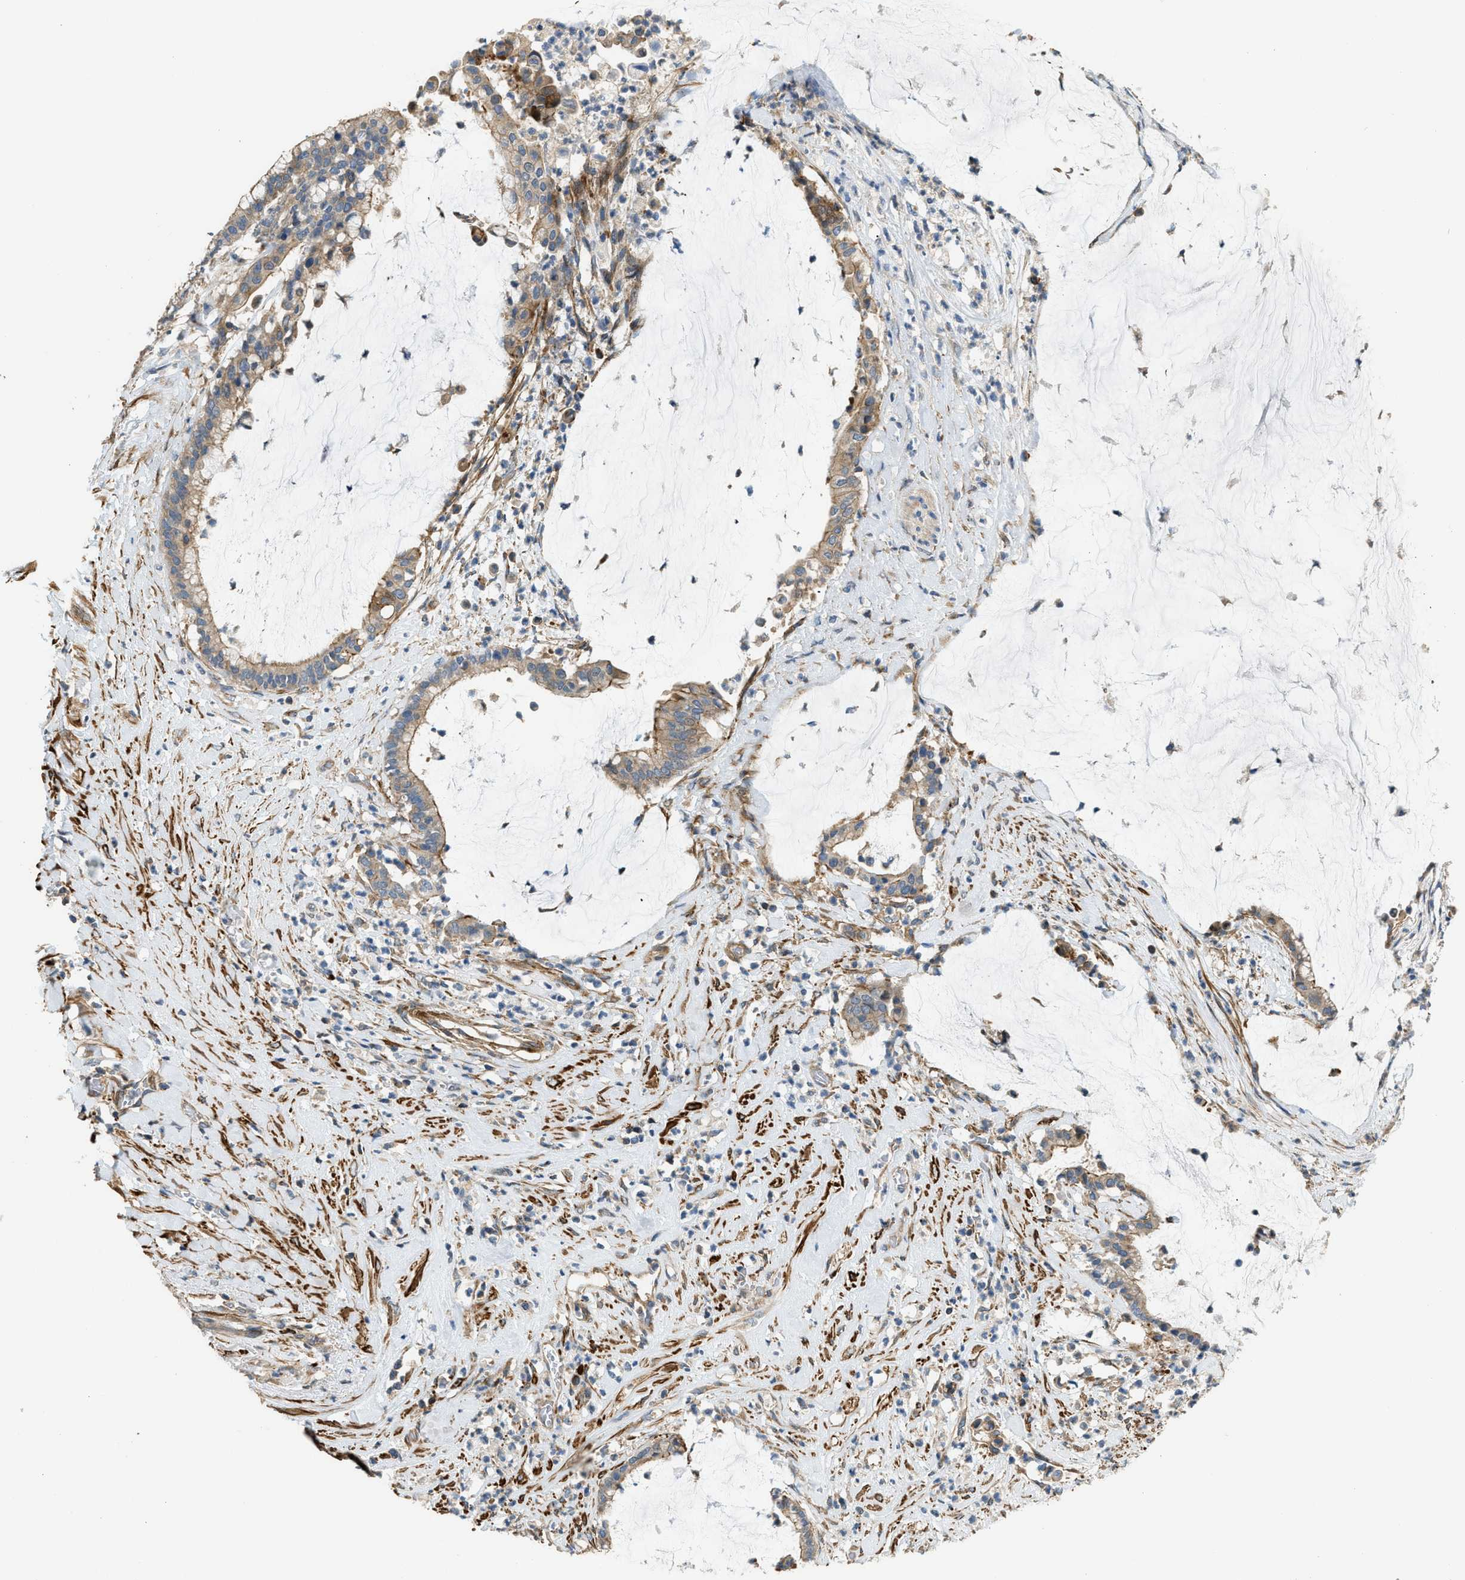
{"staining": {"intensity": "moderate", "quantity": ">75%", "location": "cytoplasmic/membranous"}, "tissue": "pancreatic cancer", "cell_type": "Tumor cells", "image_type": "cancer", "snomed": [{"axis": "morphology", "description": "Adenocarcinoma, NOS"}, {"axis": "topography", "description": "Pancreas"}], "caption": "The micrograph demonstrates staining of adenocarcinoma (pancreatic), revealing moderate cytoplasmic/membranous protein staining (brown color) within tumor cells.", "gene": "BTN3A2", "patient": {"sex": "male", "age": 41}}